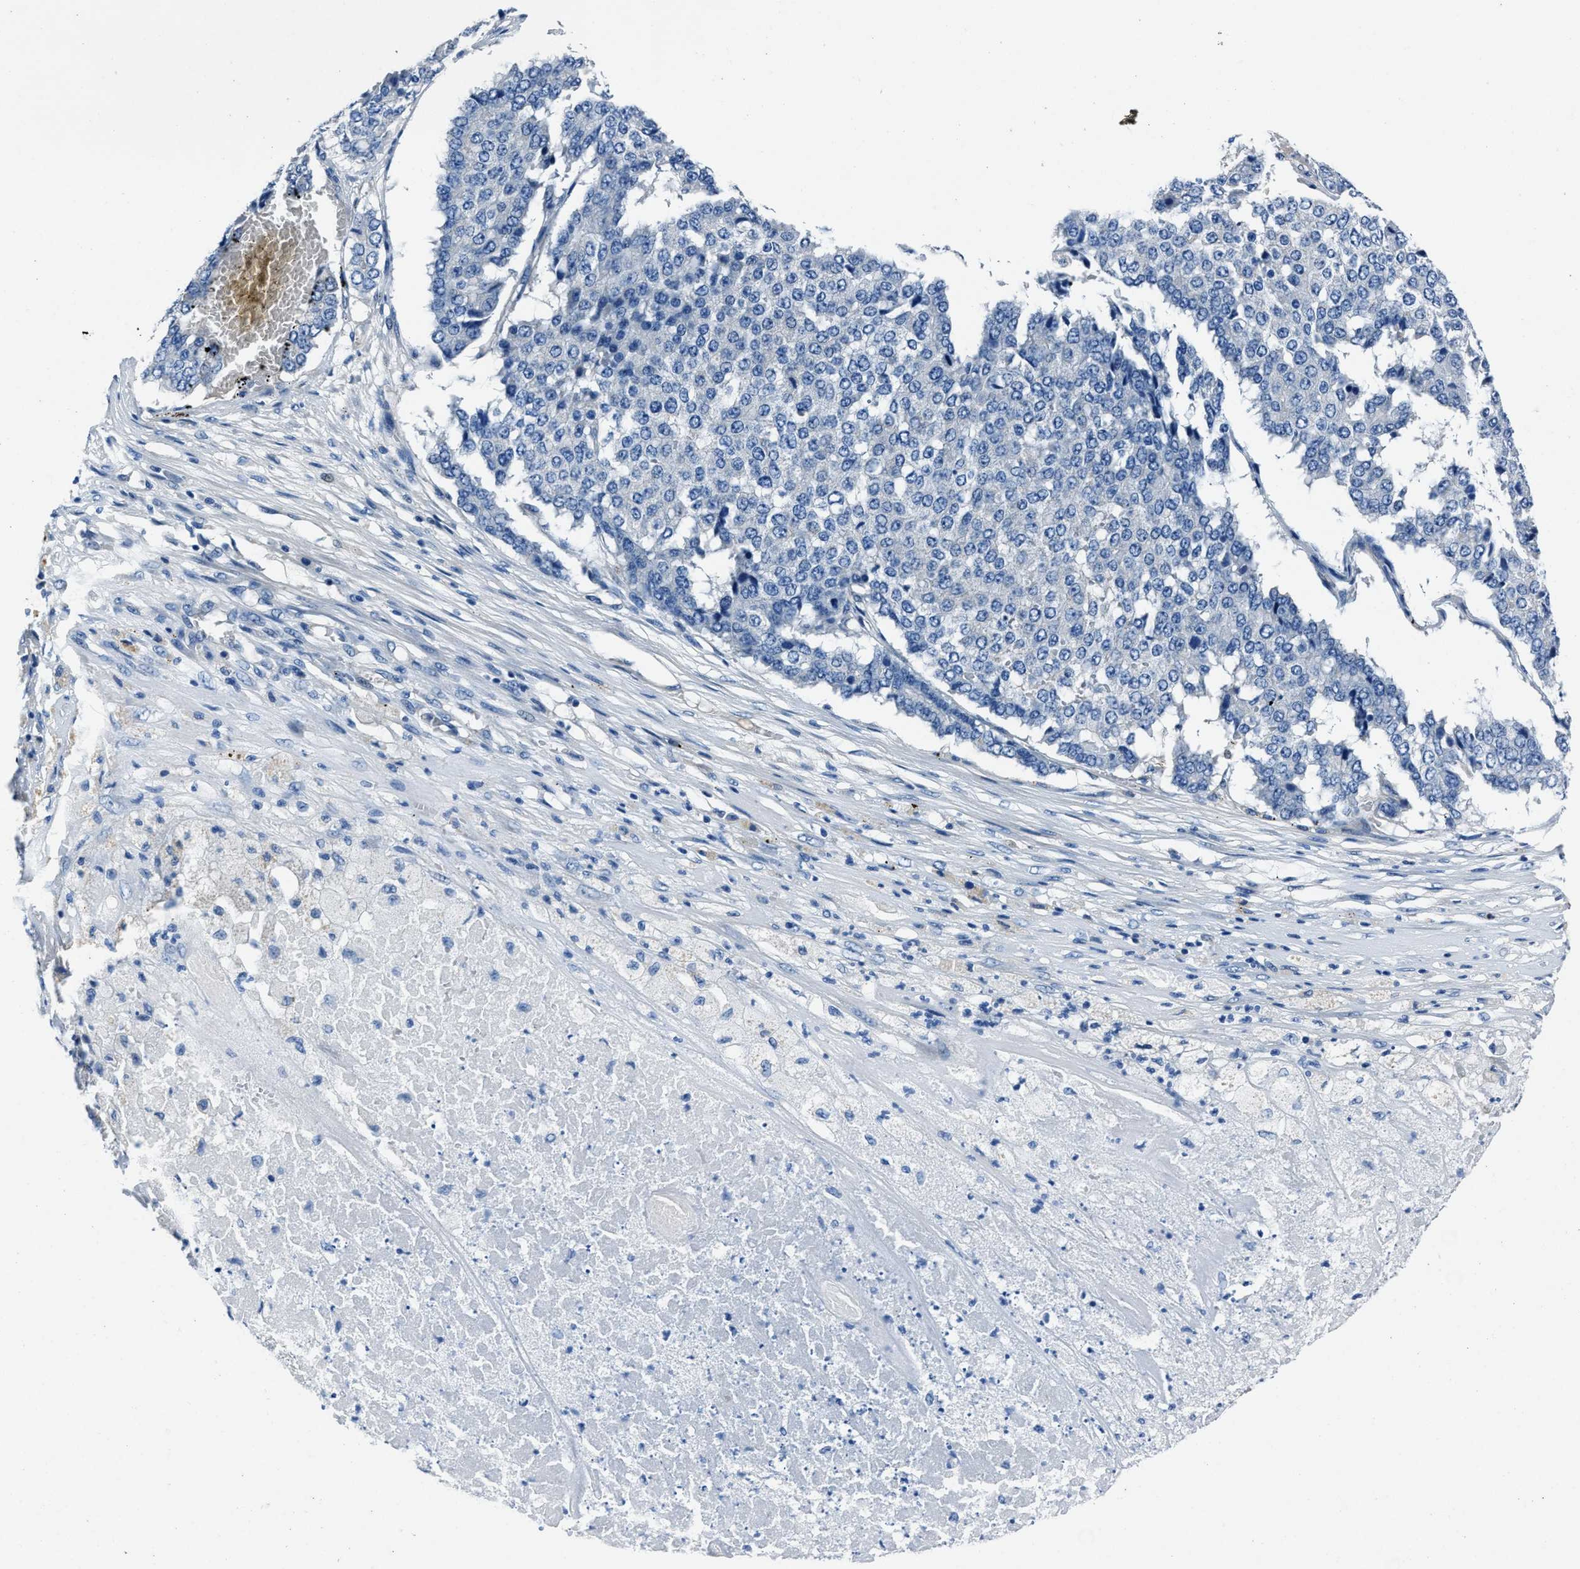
{"staining": {"intensity": "negative", "quantity": "none", "location": "none"}, "tissue": "pancreatic cancer", "cell_type": "Tumor cells", "image_type": "cancer", "snomed": [{"axis": "morphology", "description": "Adenocarcinoma, NOS"}, {"axis": "topography", "description": "Pancreas"}], "caption": "Protein analysis of adenocarcinoma (pancreatic) reveals no significant staining in tumor cells. Nuclei are stained in blue.", "gene": "NACAD", "patient": {"sex": "male", "age": 50}}